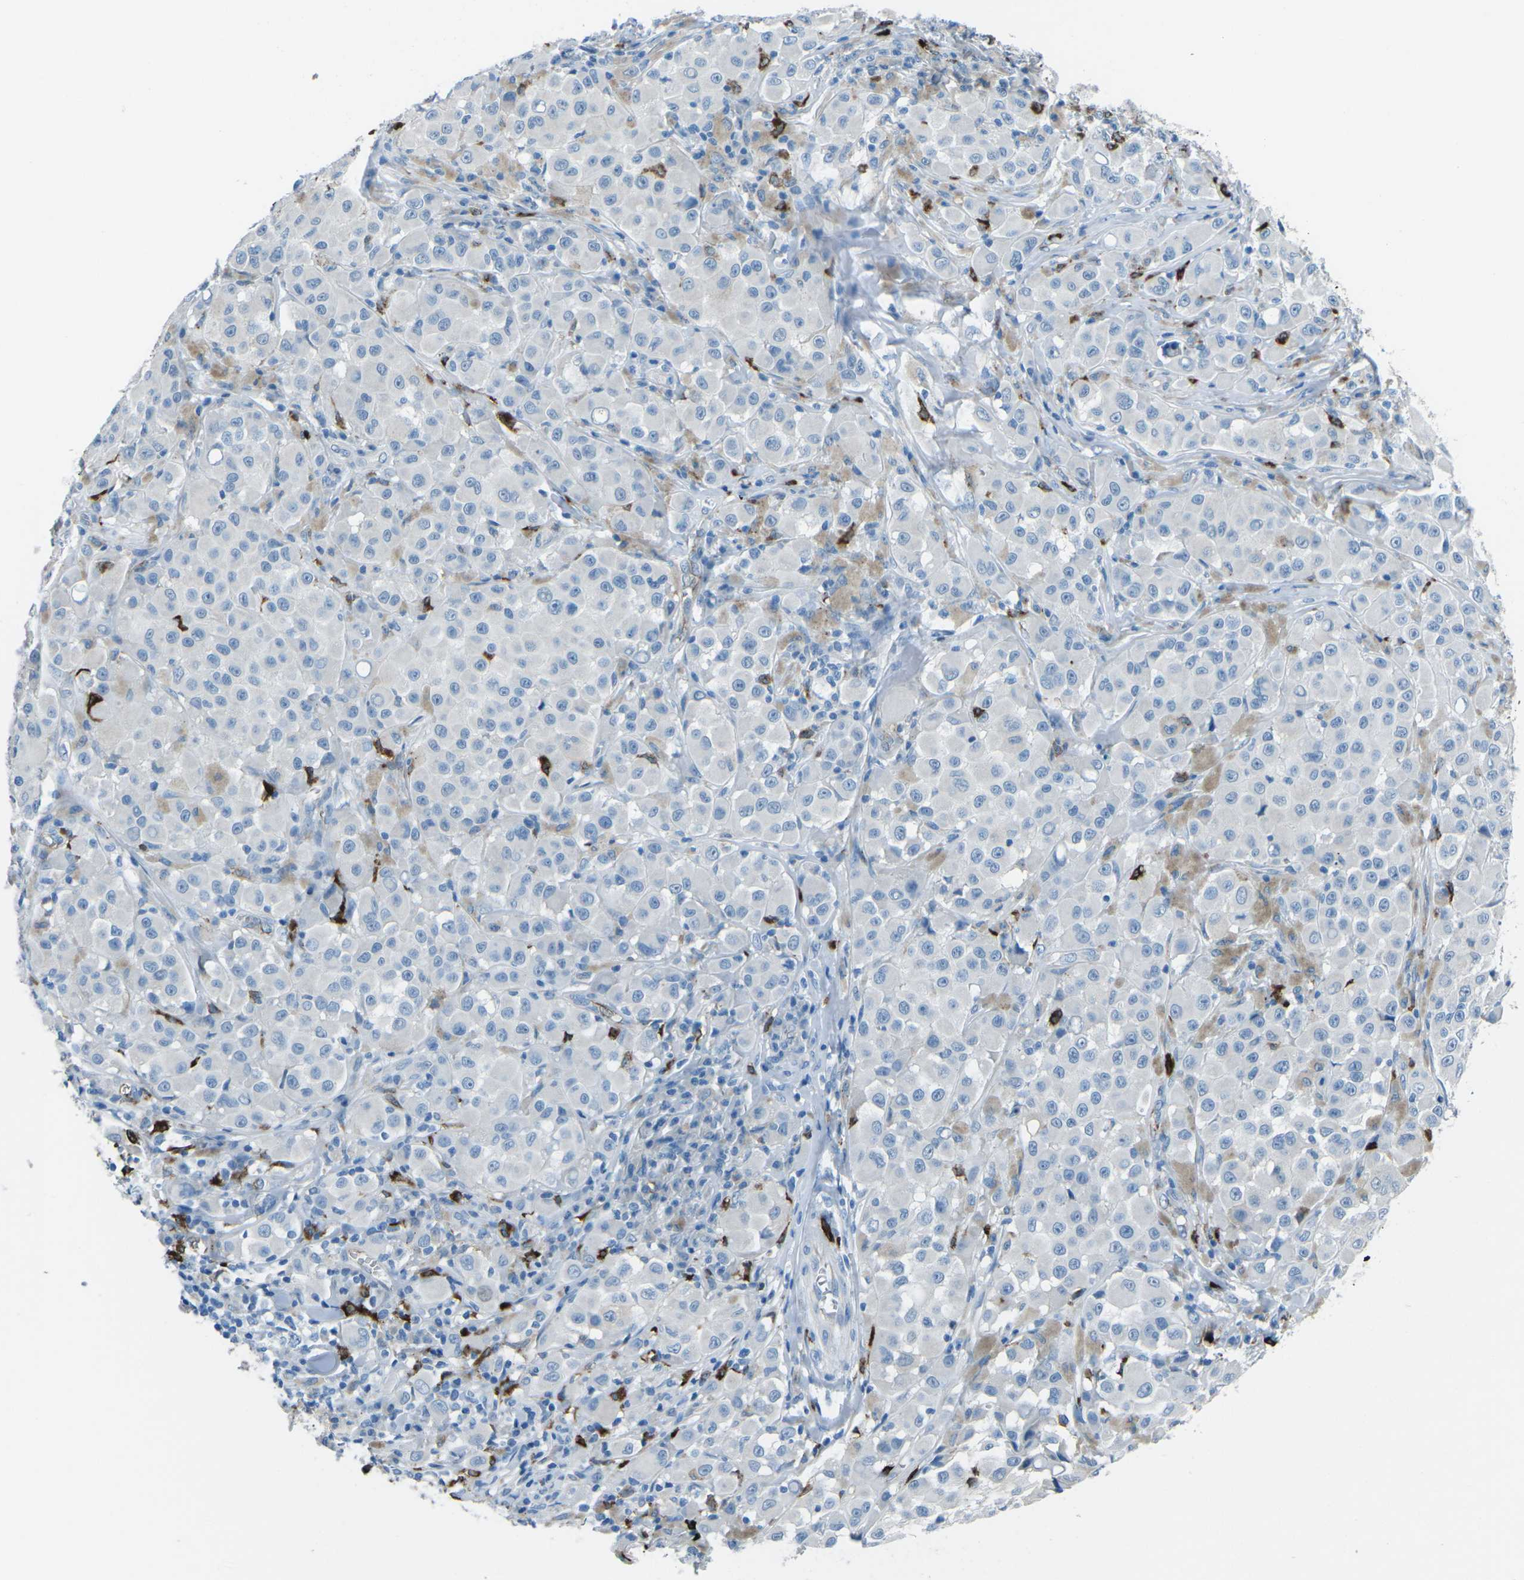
{"staining": {"intensity": "negative", "quantity": "none", "location": "none"}, "tissue": "melanoma", "cell_type": "Tumor cells", "image_type": "cancer", "snomed": [{"axis": "morphology", "description": "Malignant melanoma, NOS"}, {"axis": "topography", "description": "Skin"}], "caption": "The immunohistochemistry (IHC) image has no significant staining in tumor cells of melanoma tissue.", "gene": "FCN1", "patient": {"sex": "male", "age": 84}}